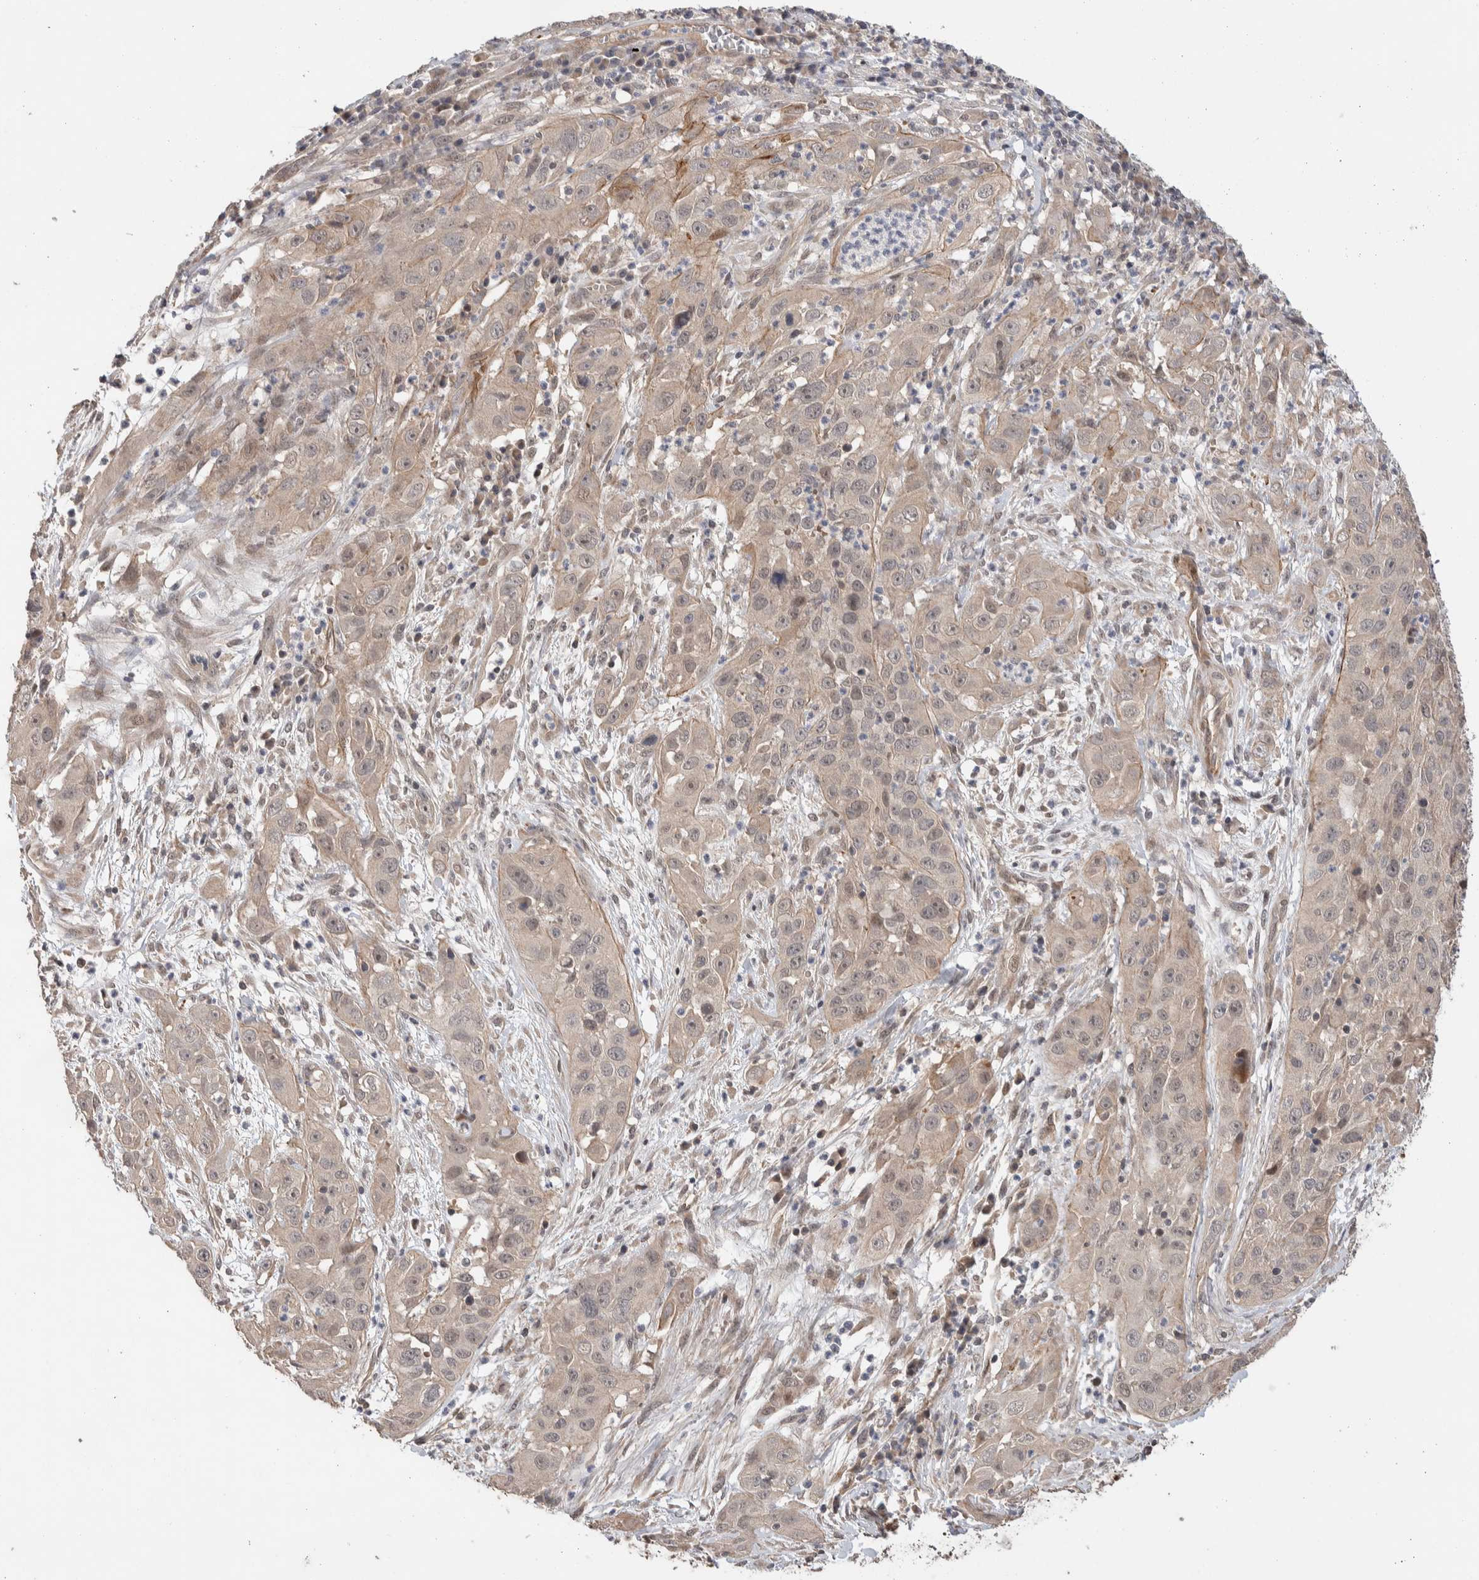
{"staining": {"intensity": "weak", "quantity": ">75%", "location": "cytoplasmic/membranous,nuclear"}, "tissue": "cervical cancer", "cell_type": "Tumor cells", "image_type": "cancer", "snomed": [{"axis": "morphology", "description": "Squamous cell carcinoma, NOS"}, {"axis": "topography", "description": "Cervix"}], "caption": "An immunohistochemistry image of tumor tissue is shown. Protein staining in brown shows weak cytoplasmic/membranous and nuclear positivity in cervical cancer (squamous cell carcinoma) within tumor cells.", "gene": "PRDM15", "patient": {"sex": "female", "age": 32}}